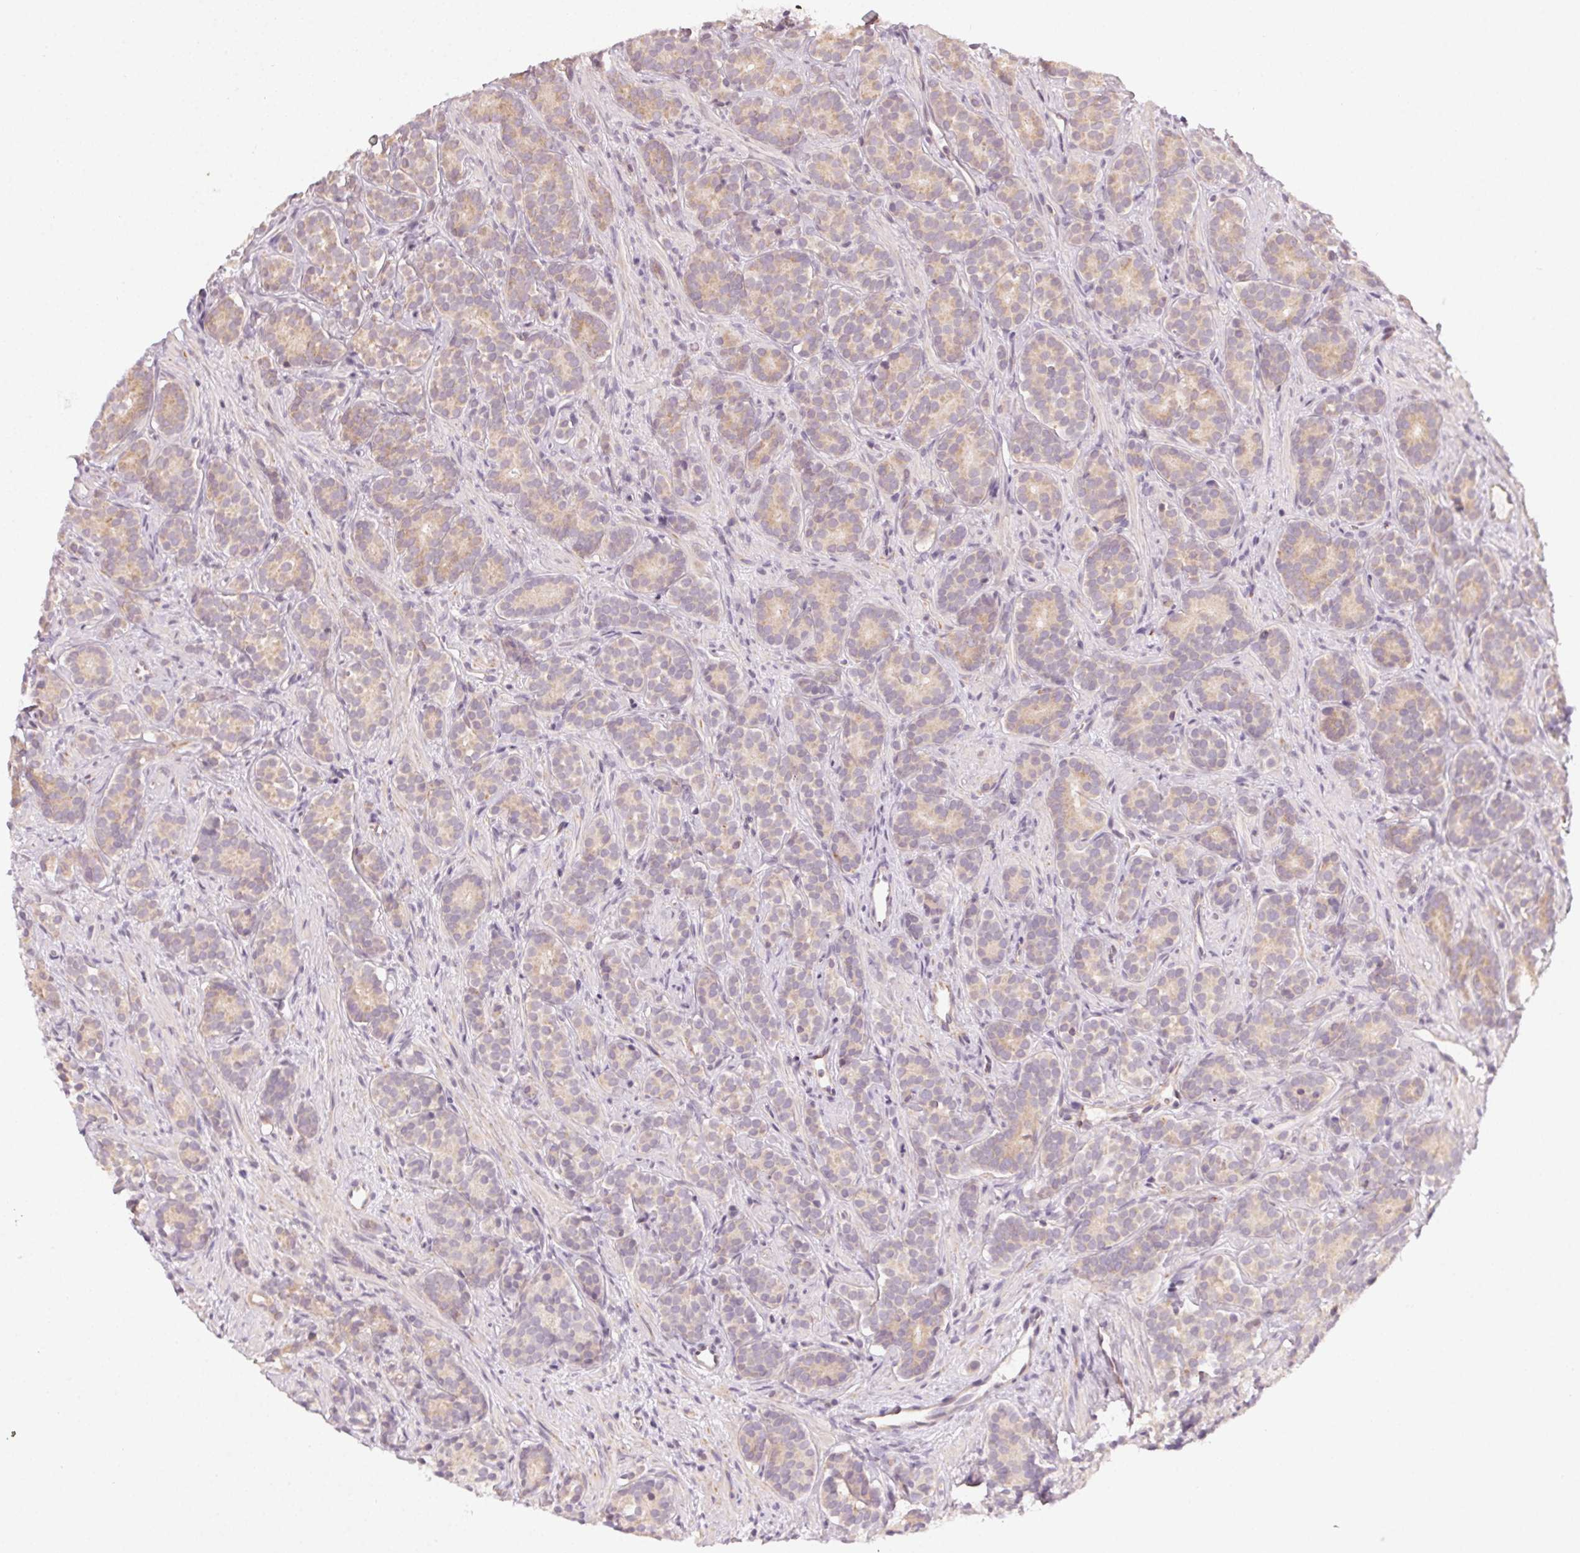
{"staining": {"intensity": "weak", "quantity": "25%-75%", "location": "cytoplasmic/membranous"}, "tissue": "prostate cancer", "cell_type": "Tumor cells", "image_type": "cancer", "snomed": [{"axis": "morphology", "description": "Adenocarcinoma, High grade"}, {"axis": "topography", "description": "Prostate"}], "caption": "Prostate cancer was stained to show a protein in brown. There is low levels of weak cytoplasmic/membranous staining in approximately 25%-75% of tumor cells.", "gene": "NCOA4", "patient": {"sex": "male", "age": 84}}